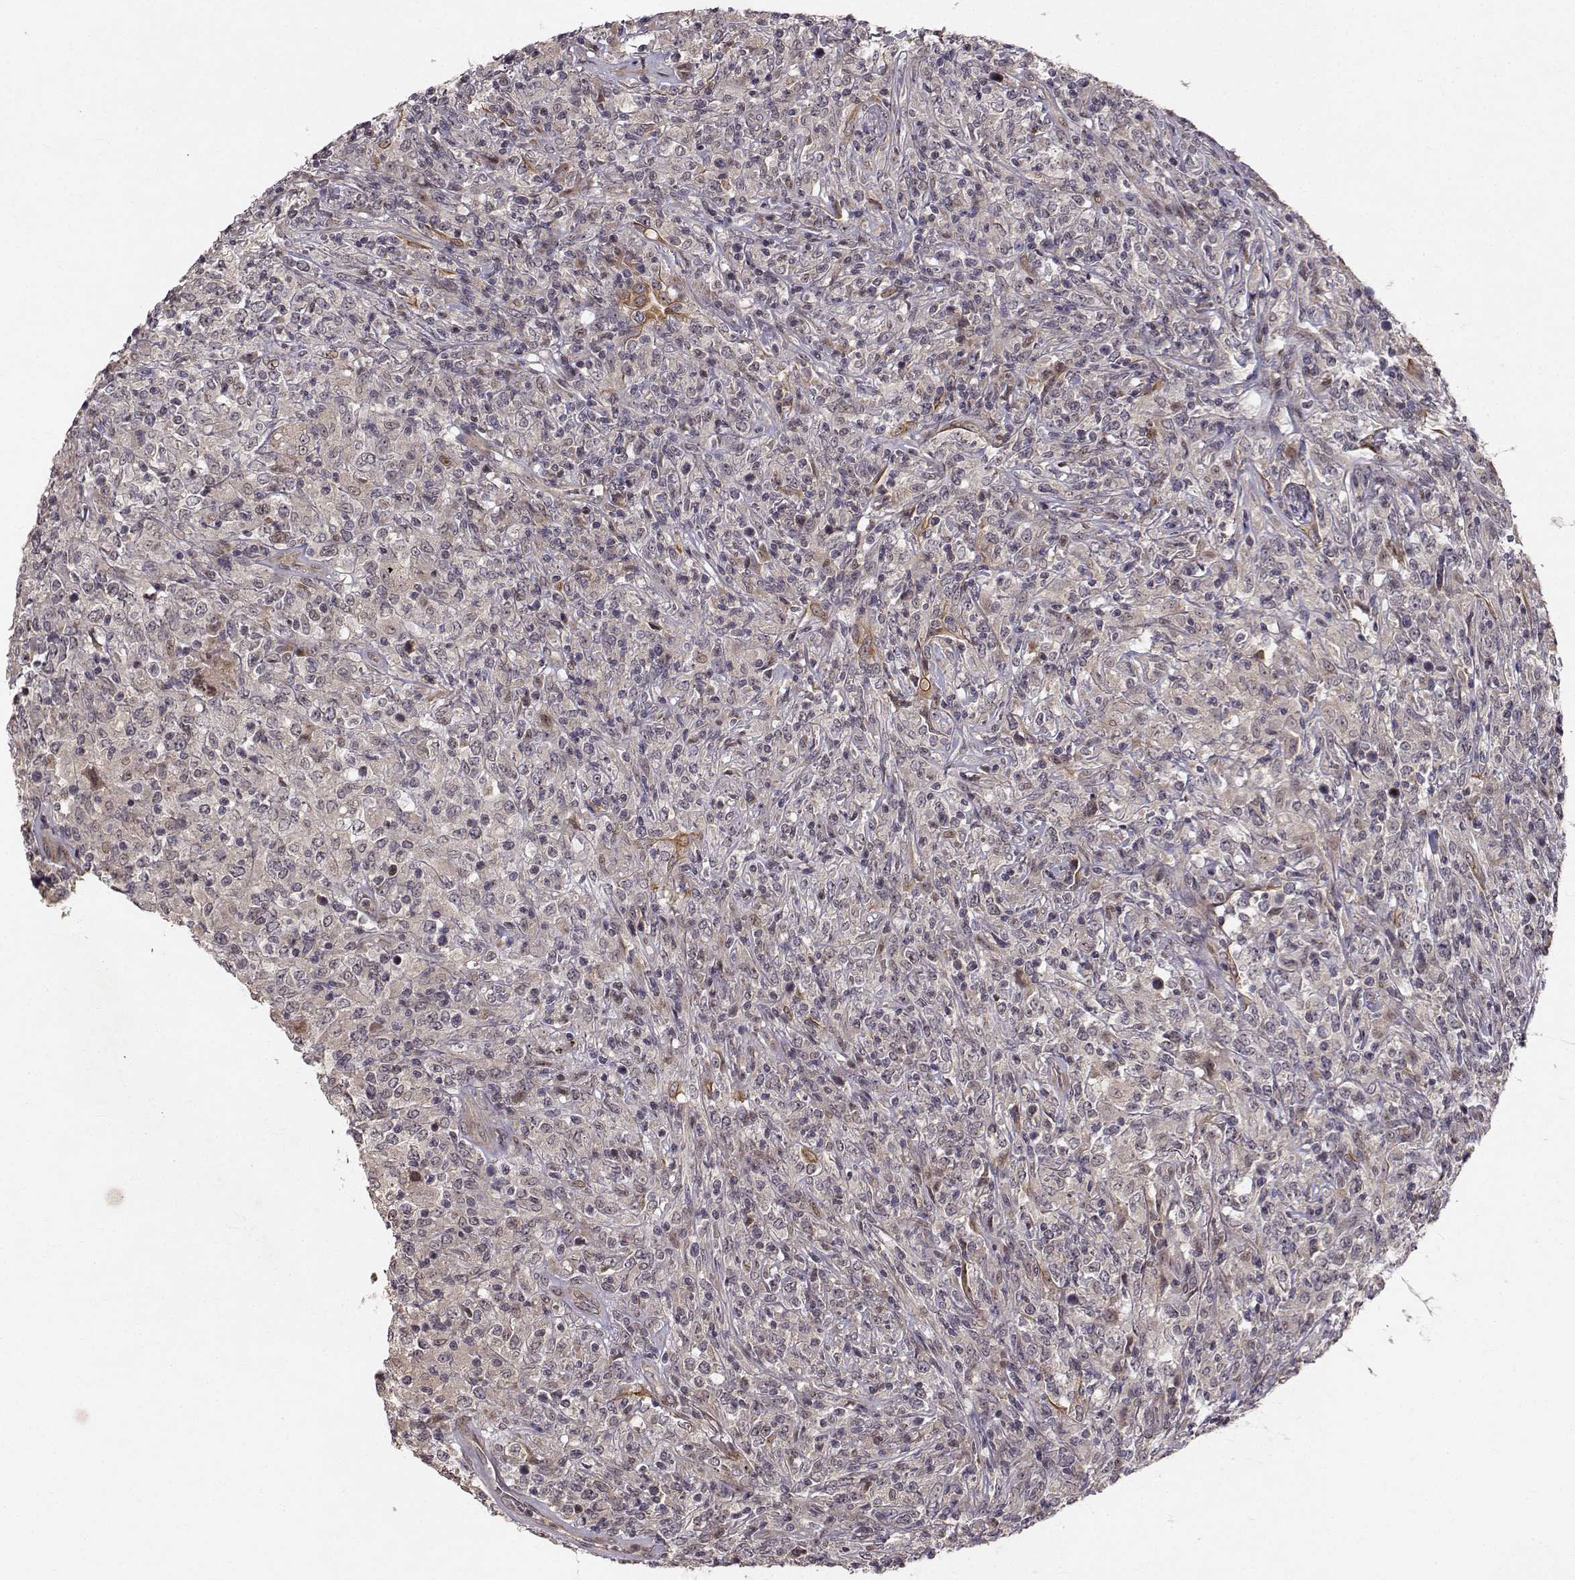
{"staining": {"intensity": "negative", "quantity": "none", "location": "none"}, "tissue": "lymphoma", "cell_type": "Tumor cells", "image_type": "cancer", "snomed": [{"axis": "morphology", "description": "Malignant lymphoma, non-Hodgkin's type, High grade"}, {"axis": "topography", "description": "Lung"}], "caption": "Human lymphoma stained for a protein using immunohistochemistry reveals no positivity in tumor cells.", "gene": "APC", "patient": {"sex": "male", "age": 79}}